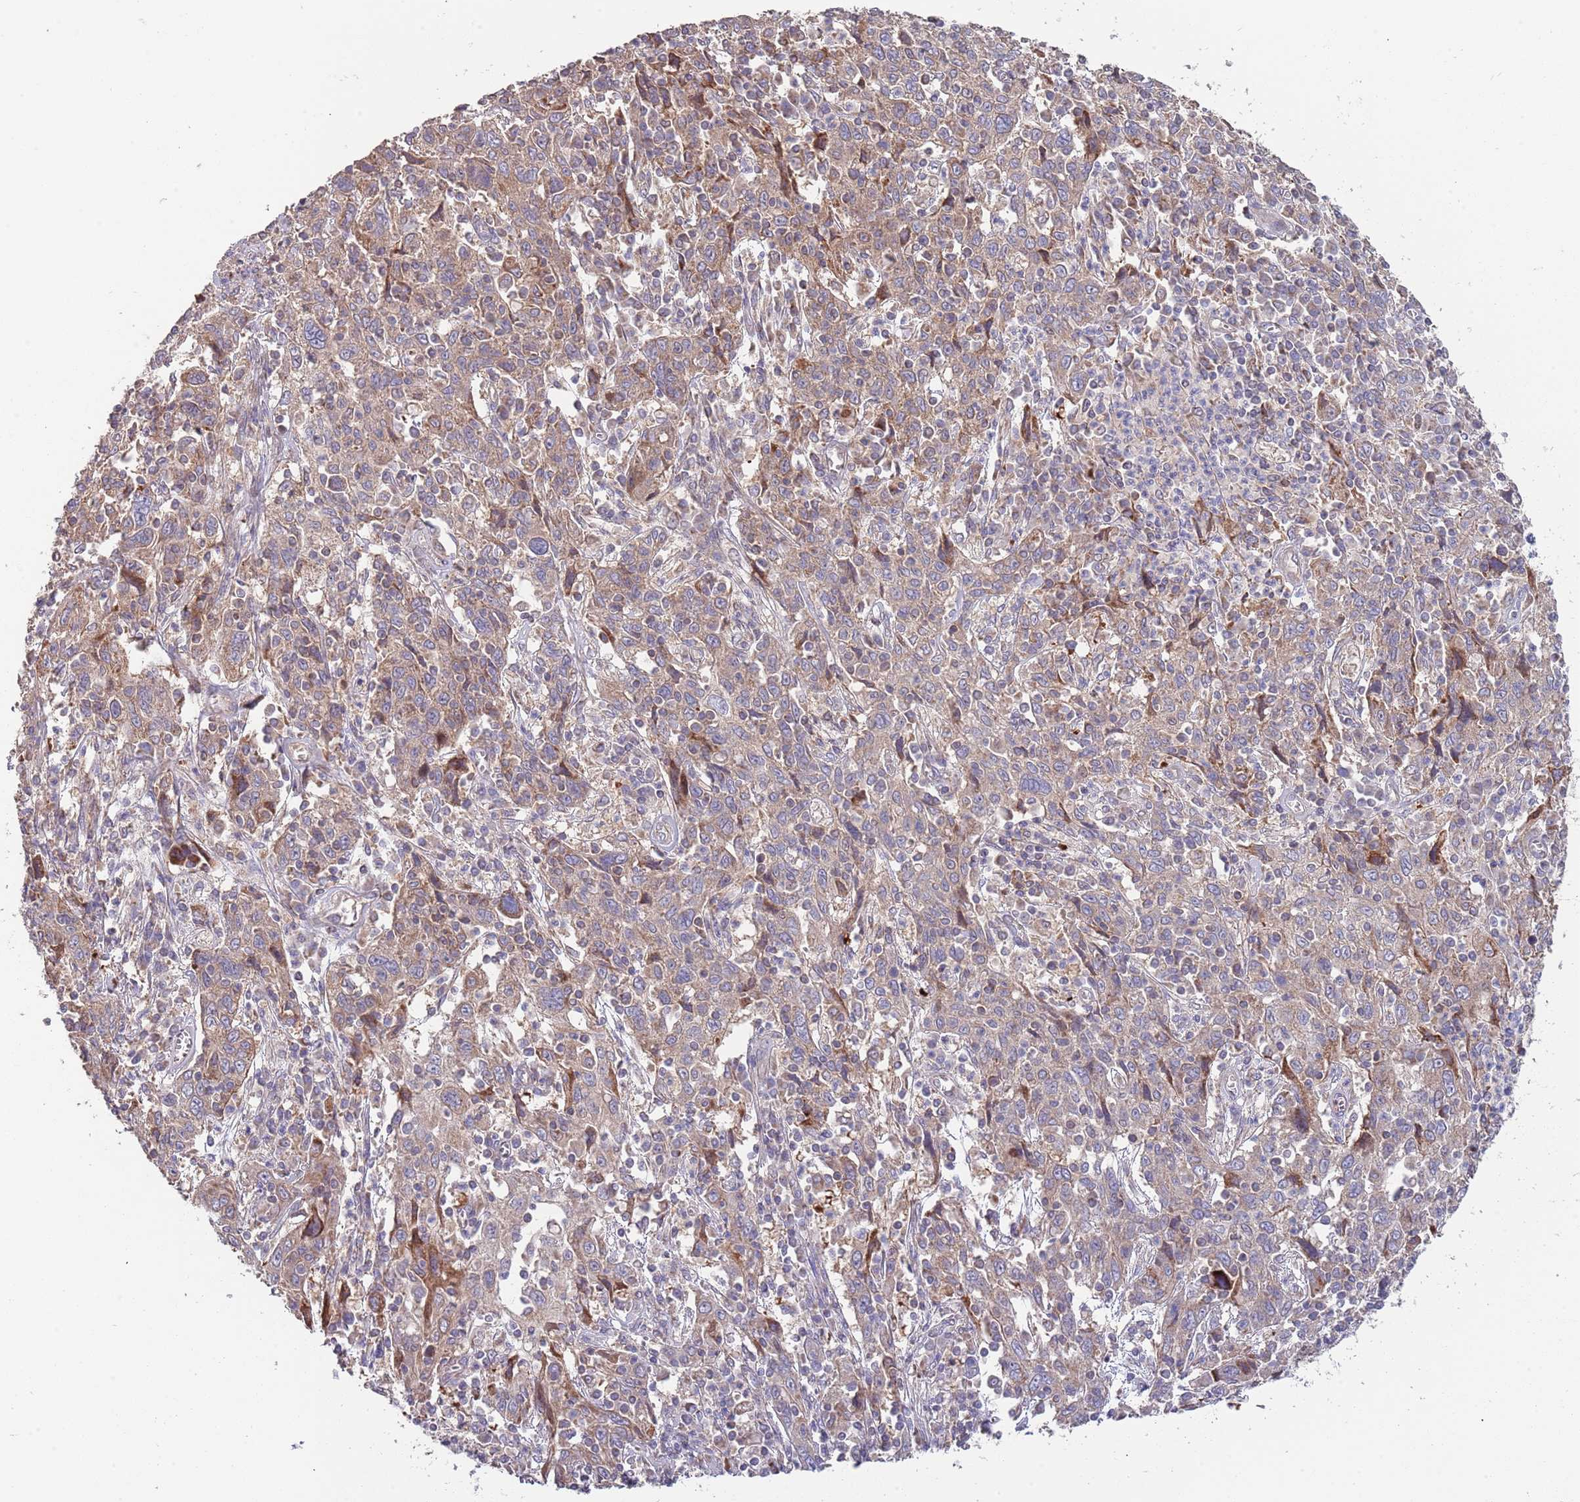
{"staining": {"intensity": "weak", "quantity": "25%-75%", "location": "cytoplasmic/membranous"}, "tissue": "cervical cancer", "cell_type": "Tumor cells", "image_type": "cancer", "snomed": [{"axis": "morphology", "description": "Squamous cell carcinoma, NOS"}, {"axis": "topography", "description": "Cervix"}], "caption": "DAB (3,3'-diaminobenzidine) immunohistochemical staining of human cervical cancer (squamous cell carcinoma) shows weak cytoplasmic/membranous protein expression in approximately 25%-75% of tumor cells. The protein is shown in brown color, while the nuclei are stained blue.", "gene": "ABCC10", "patient": {"sex": "female", "age": 46}}